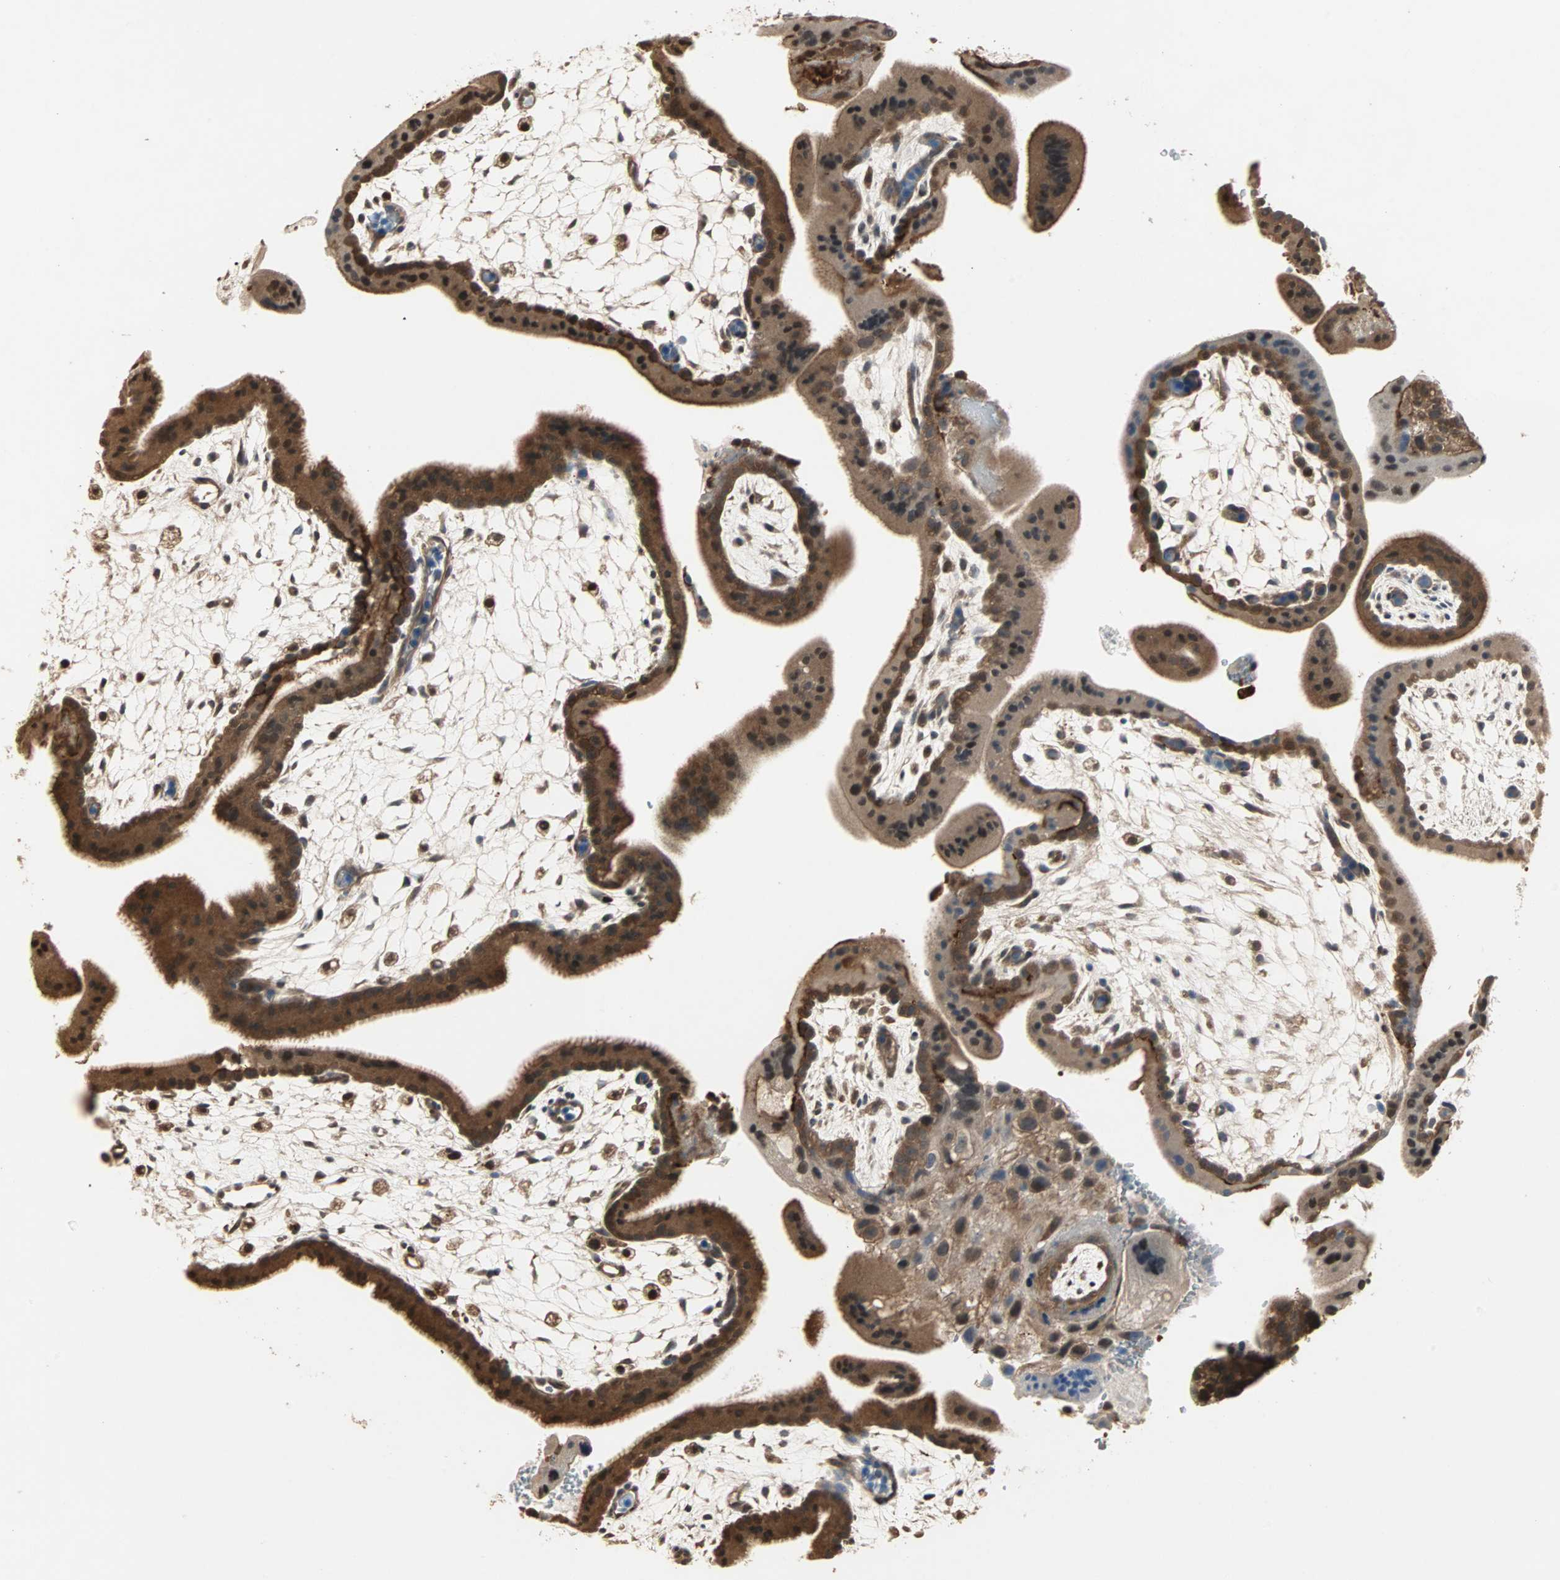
{"staining": {"intensity": "moderate", "quantity": ">75%", "location": "cytoplasmic/membranous"}, "tissue": "placenta", "cell_type": "Decidual cells", "image_type": "normal", "snomed": [{"axis": "morphology", "description": "Normal tissue, NOS"}, {"axis": "topography", "description": "Placenta"}], "caption": "The immunohistochemical stain highlights moderate cytoplasmic/membranous staining in decidual cells of normal placenta. Nuclei are stained in blue.", "gene": "DRG2", "patient": {"sex": "female", "age": 35}}